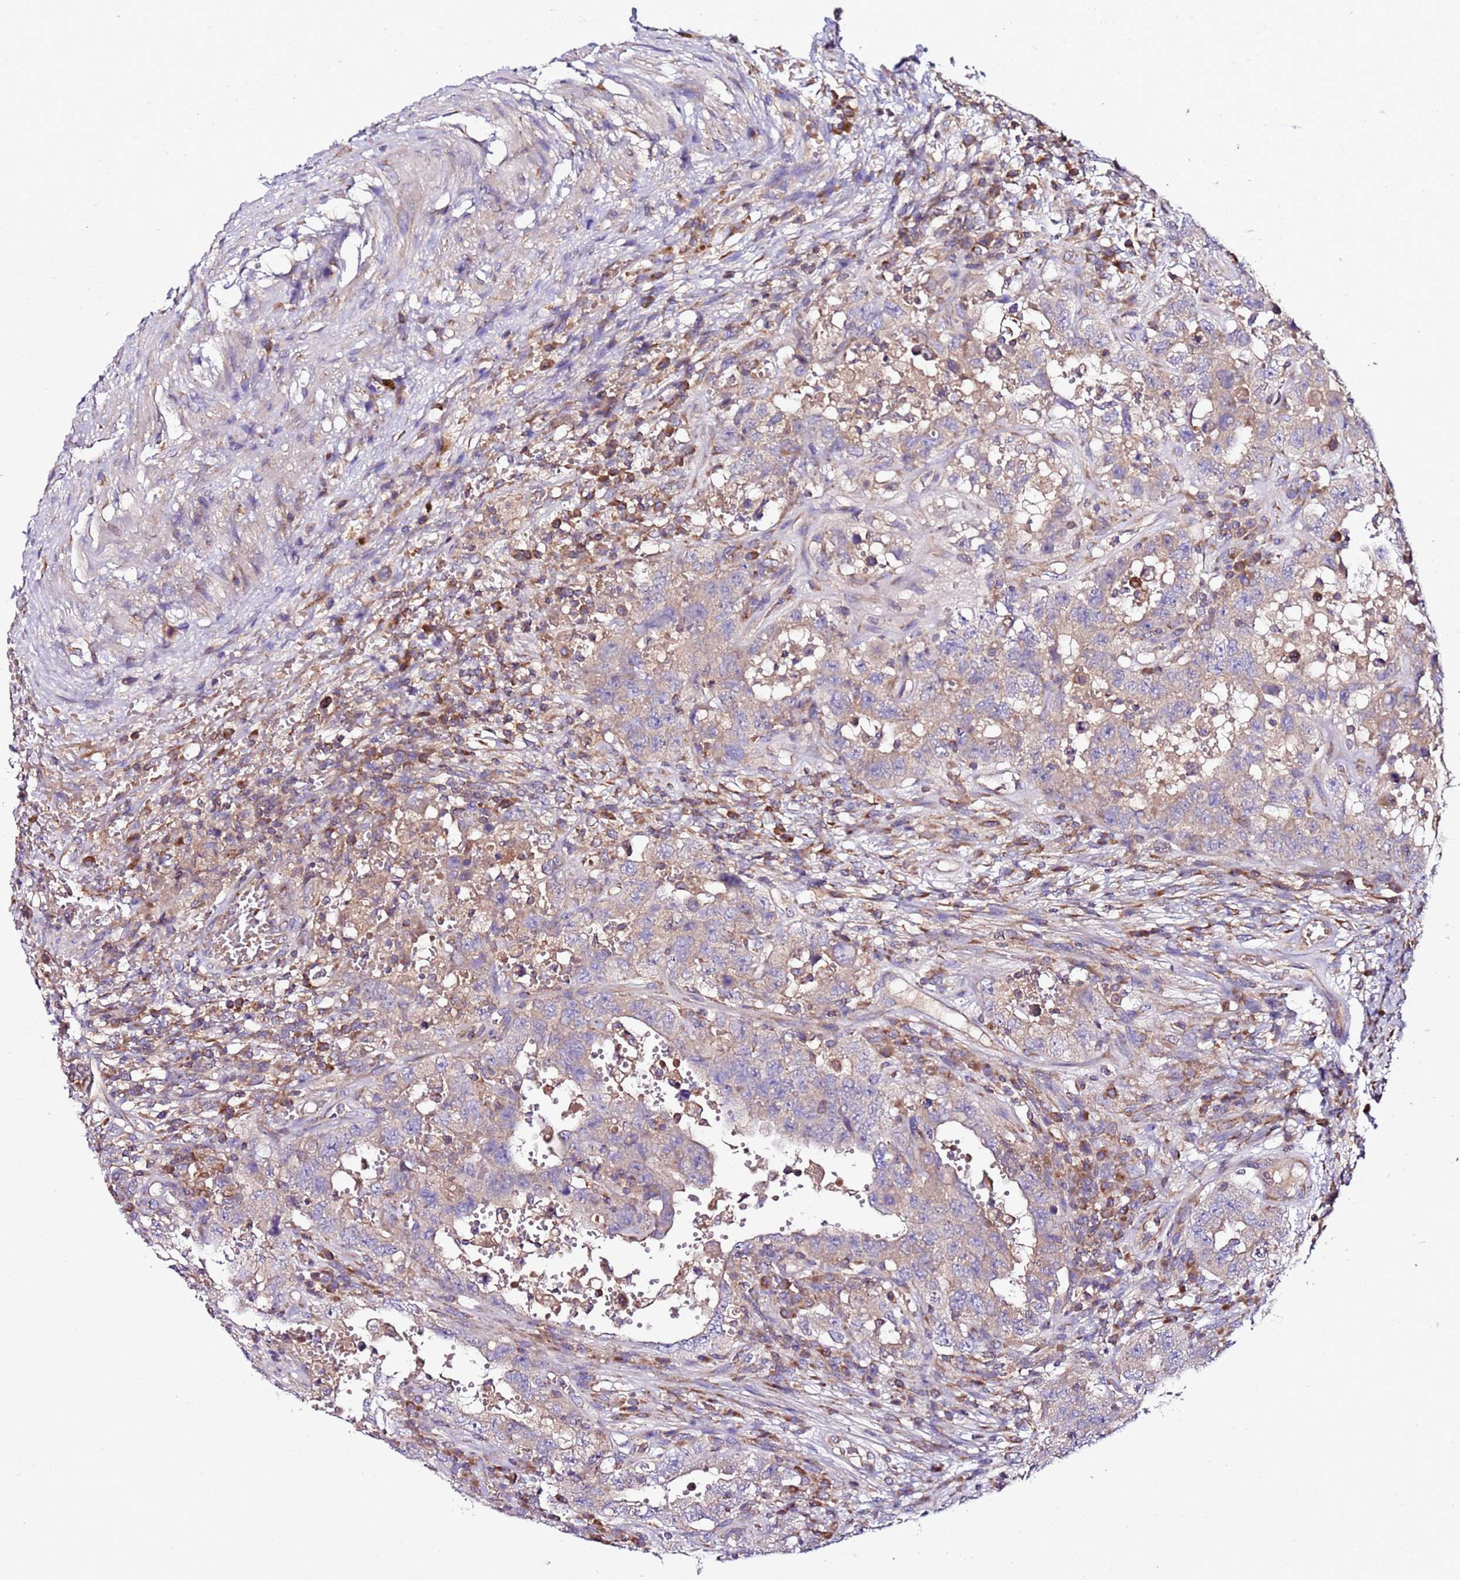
{"staining": {"intensity": "weak", "quantity": "<25%", "location": "cytoplasmic/membranous"}, "tissue": "testis cancer", "cell_type": "Tumor cells", "image_type": "cancer", "snomed": [{"axis": "morphology", "description": "Carcinoma, Embryonal, NOS"}, {"axis": "topography", "description": "Testis"}], "caption": "The immunohistochemistry photomicrograph has no significant positivity in tumor cells of testis embryonal carcinoma tissue.", "gene": "C19orf12", "patient": {"sex": "male", "age": 26}}